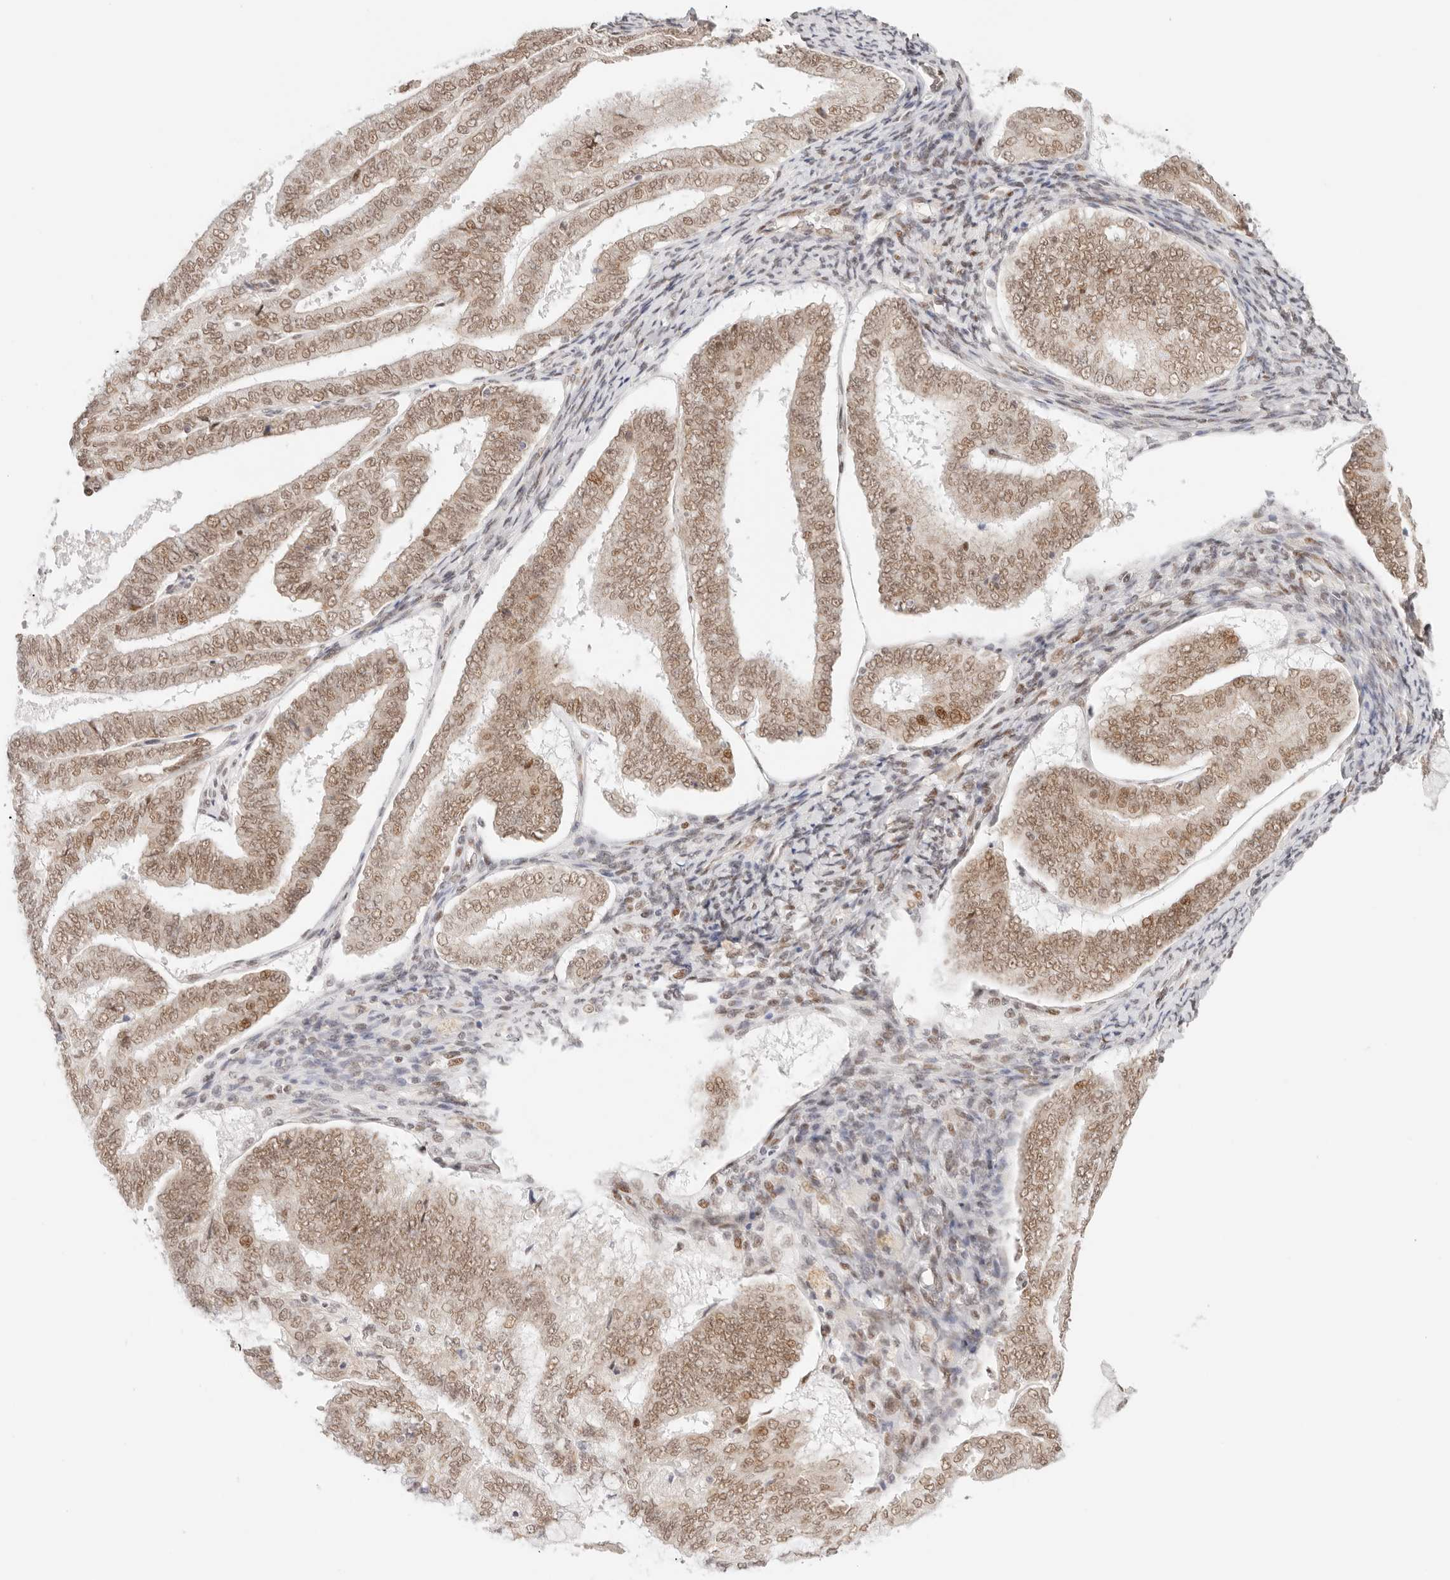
{"staining": {"intensity": "moderate", "quantity": ">75%", "location": "nuclear"}, "tissue": "endometrial cancer", "cell_type": "Tumor cells", "image_type": "cancer", "snomed": [{"axis": "morphology", "description": "Adenocarcinoma, NOS"}, {"axis": "topography", "description": "Endometrium"}], "caption": "Protein staining of adenocarcinoma (endometrial) tissue shows moderate nuclear staining in about >75% of tumor cells.", "gene": "HOXC5", "patient": {"sex": "female", "age": 63}}